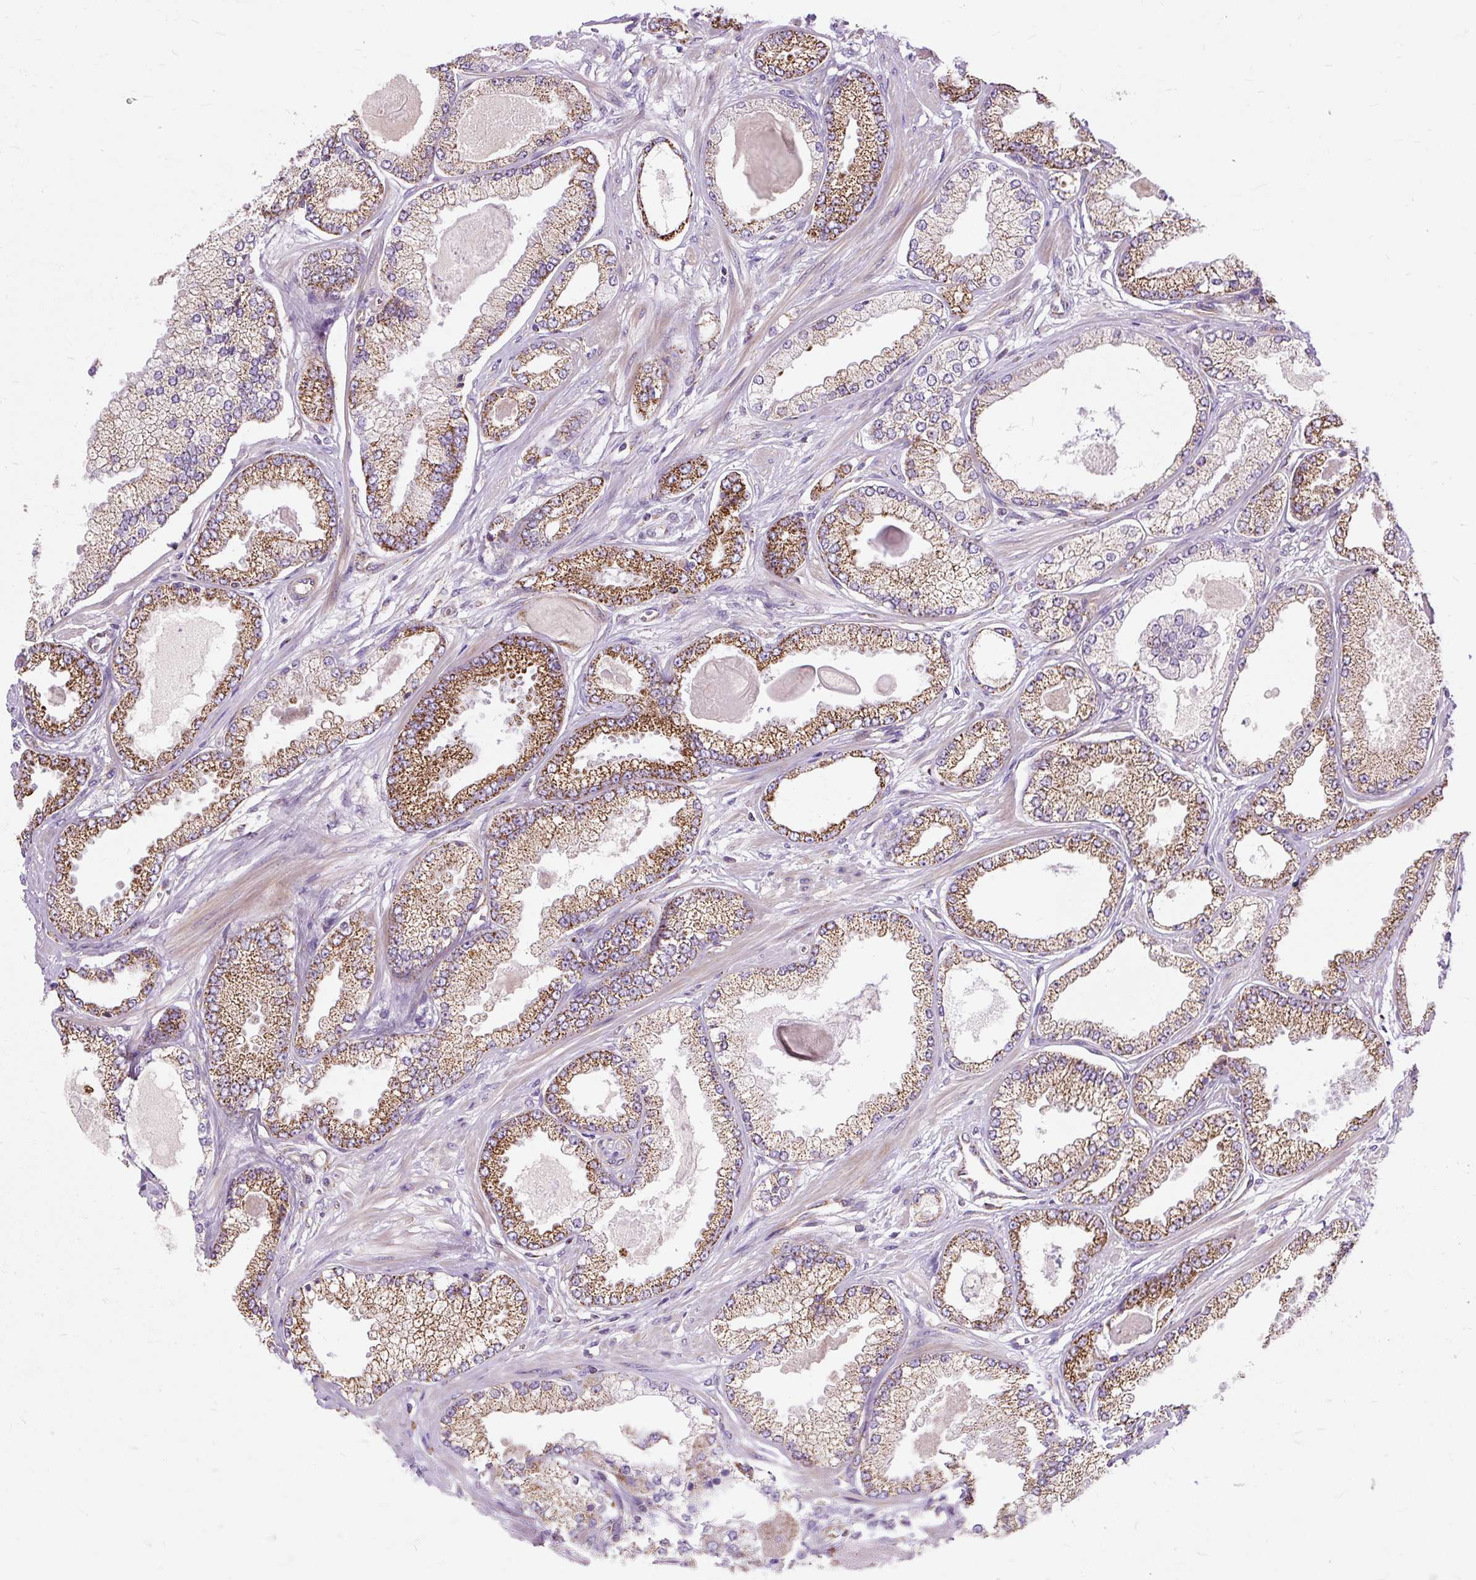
{"staining": {"intensity": "moderate", "quantity": ">75%", "location": "cytoplasmic/membranous"}, "tissue": "prostate cancer", "cell_type": "Tumor cells", "image_type": "cancer", "snomed": [{"axis": "morphology", "description": "Adenocarcinoma, Low grade"}, {"axis": "topography", "description": "Prostate"}], "caption": "DAB (3,3'-diaminobenzidine) immunohistochemical staining of human adenocarcinoma (low-grade) (prostate) demonstrates moderate cytoplasmic/membranous protein expression in about >75% of tumor cells. Nuclei are stained in blue.", "gene": "CEP290", "patient": {"sex": "male", "age": 64}}